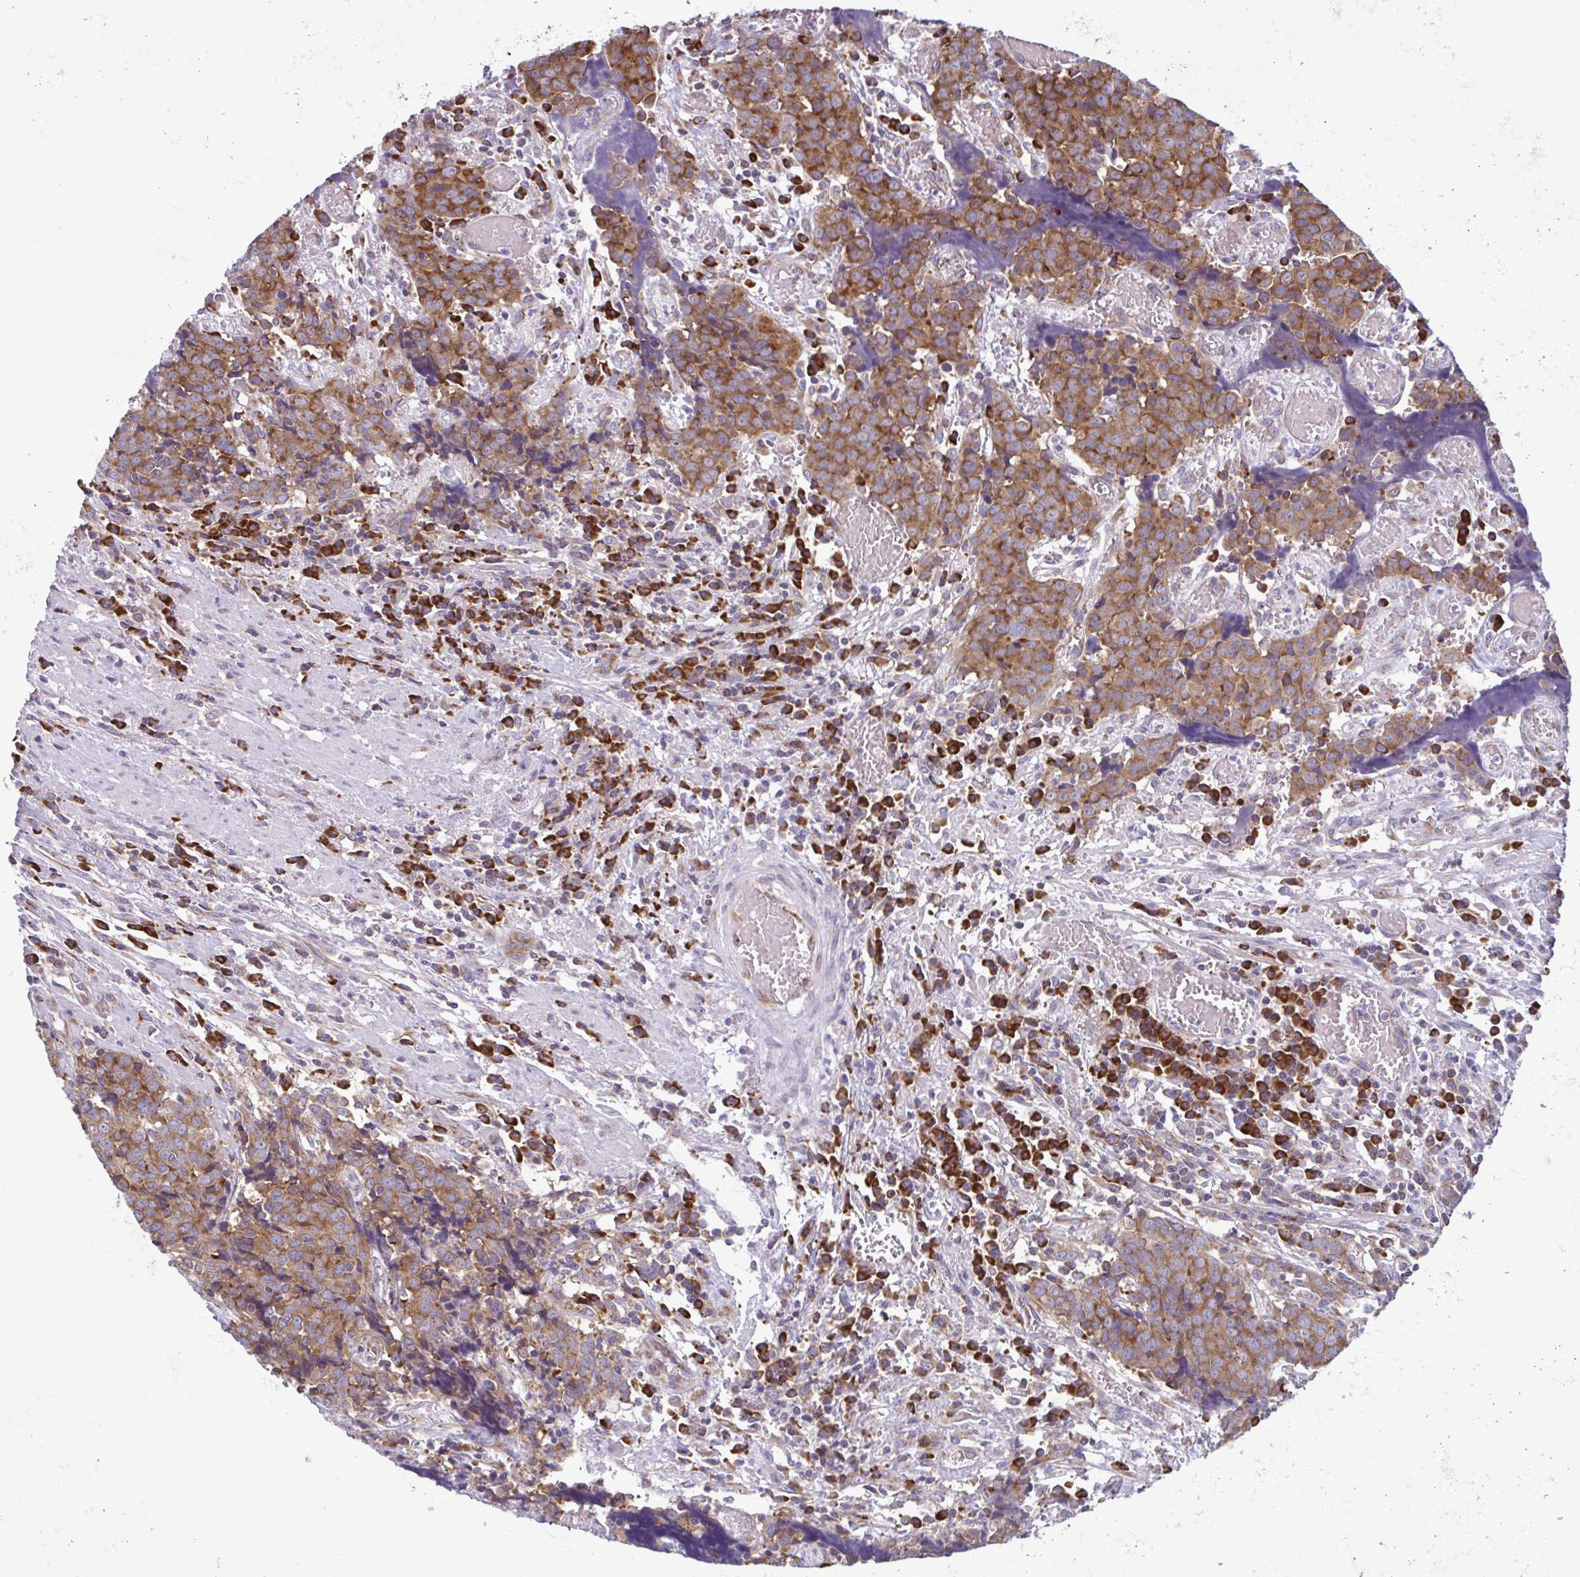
{"staining": {"intensity": "moderate", "quantity": ">75%", "location": "cytoplasmic/membranous"}, "tissue": "prostate cancer", "cell_type": "Tumor cells", "image_type": "cancer", "snomed": [{"axis": "morphology", "description": "Adenocarcinoma, High grade"}, {"axis": "topography", "description": "Prostate and seminal vesicle, NOS"}], "caption": "High-power microscopy captured an immunohistochemistry histopathology image of prostate adenocarcinoma (high-grade), revealing moderate cytoplasmic/membranous staining in approximately >75% of tumor cells. The staining was performed using DAB to visualize the protein expression in brown, while the nuclei were stained in blue with hematoxylin (Magnification: 20x).", "gene": "RPS16", "patient": {"sex": "male", "age": 60}}